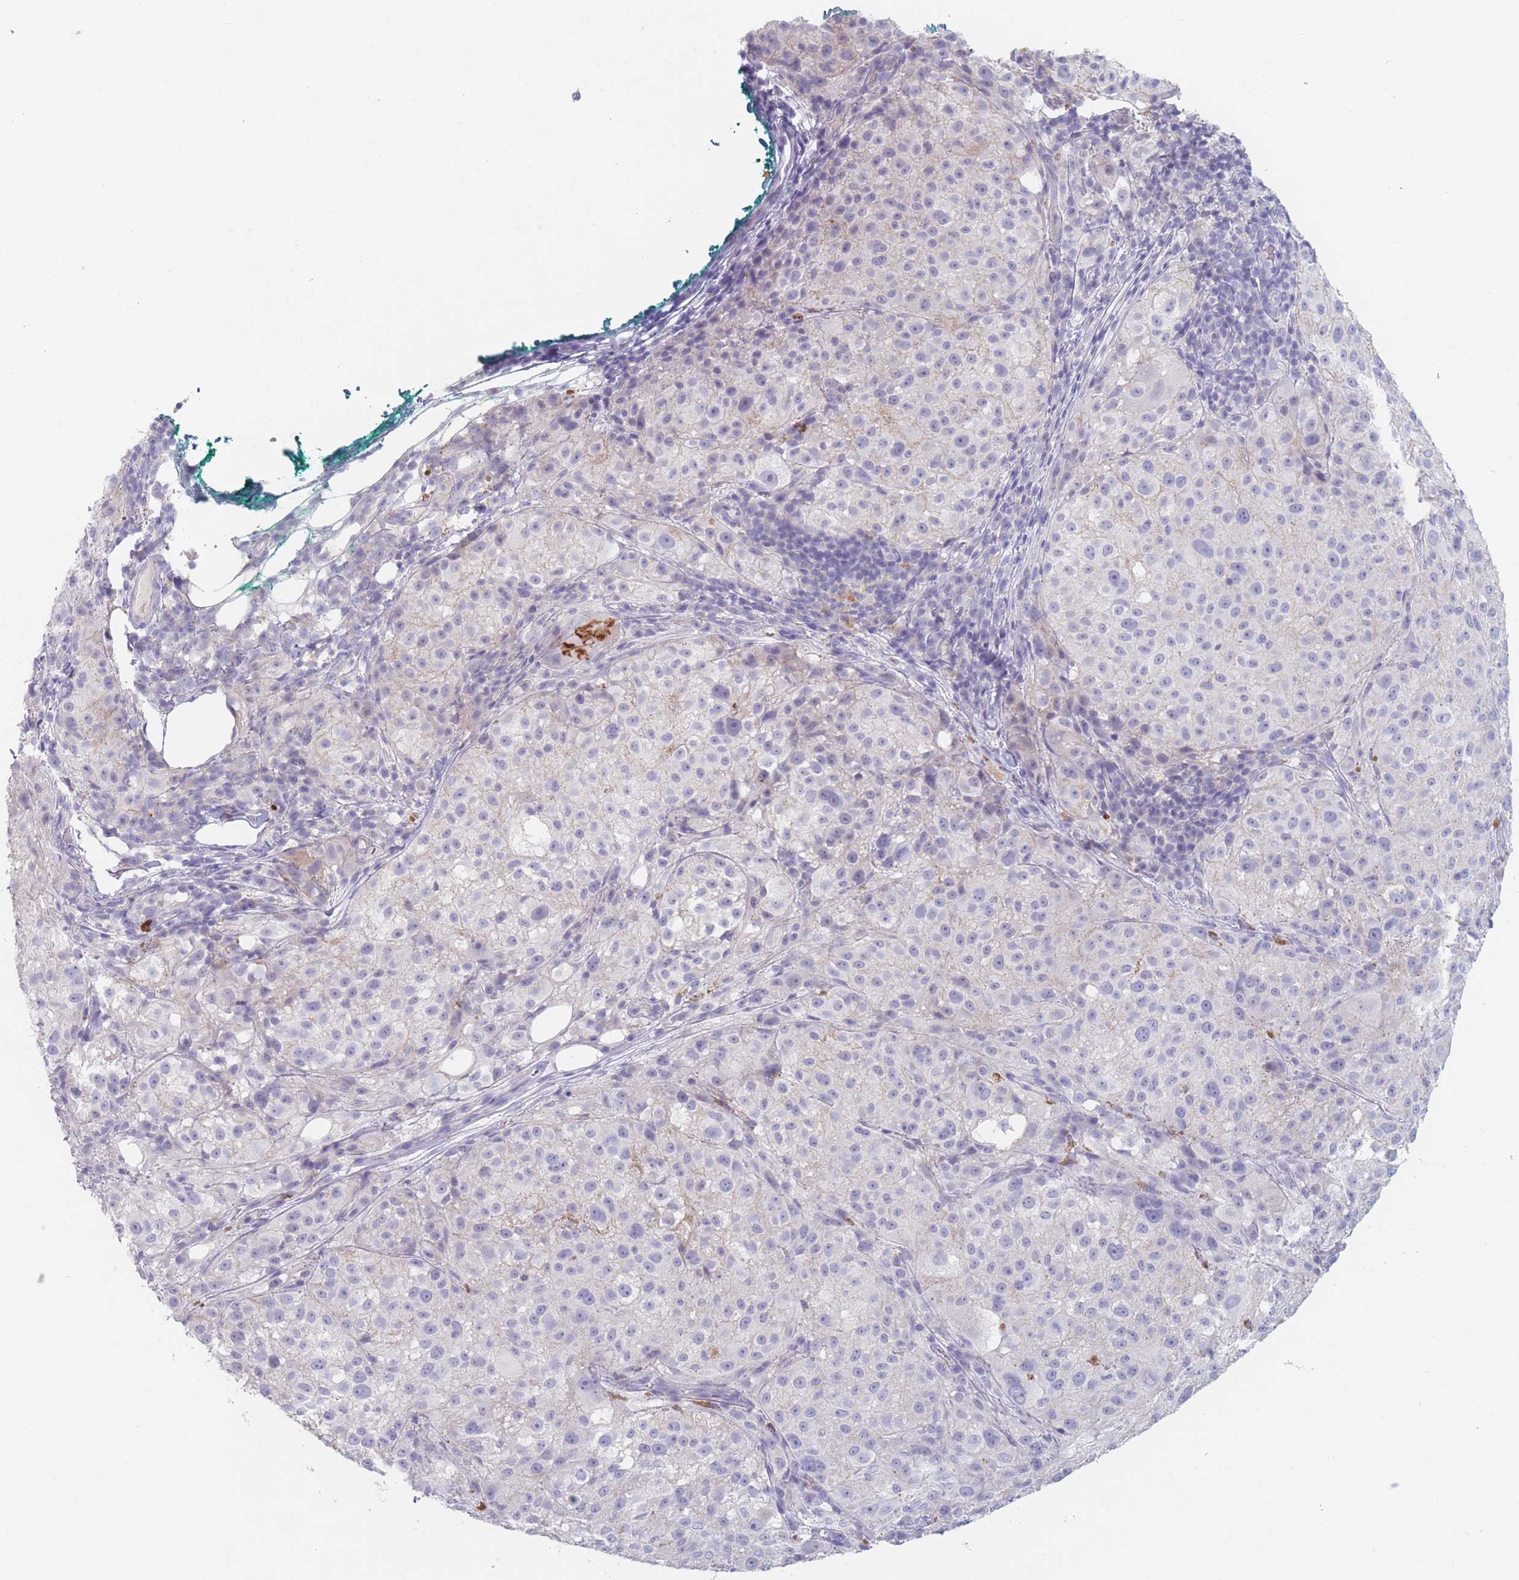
{"staining": {"intensity": "negative", "quantity": "none", "location": "none"}, "tissue": "melanoma", "cell_type": "Tumor cells", "image_type": "cancer", "snomed": [{"axis": "morphology", "description": "Necrosis, NOS"}, {"axis": "morphology", "description": "Malignant melanoma, NOS"}, {"axis": "topography", "description": "Skin"}], "caption": "This is an IHC histopathology image of melanoma. There is no positivity in tumor cells.", "gene": "ATP1A3", "patient": {"sex": "female", "age": 87}}